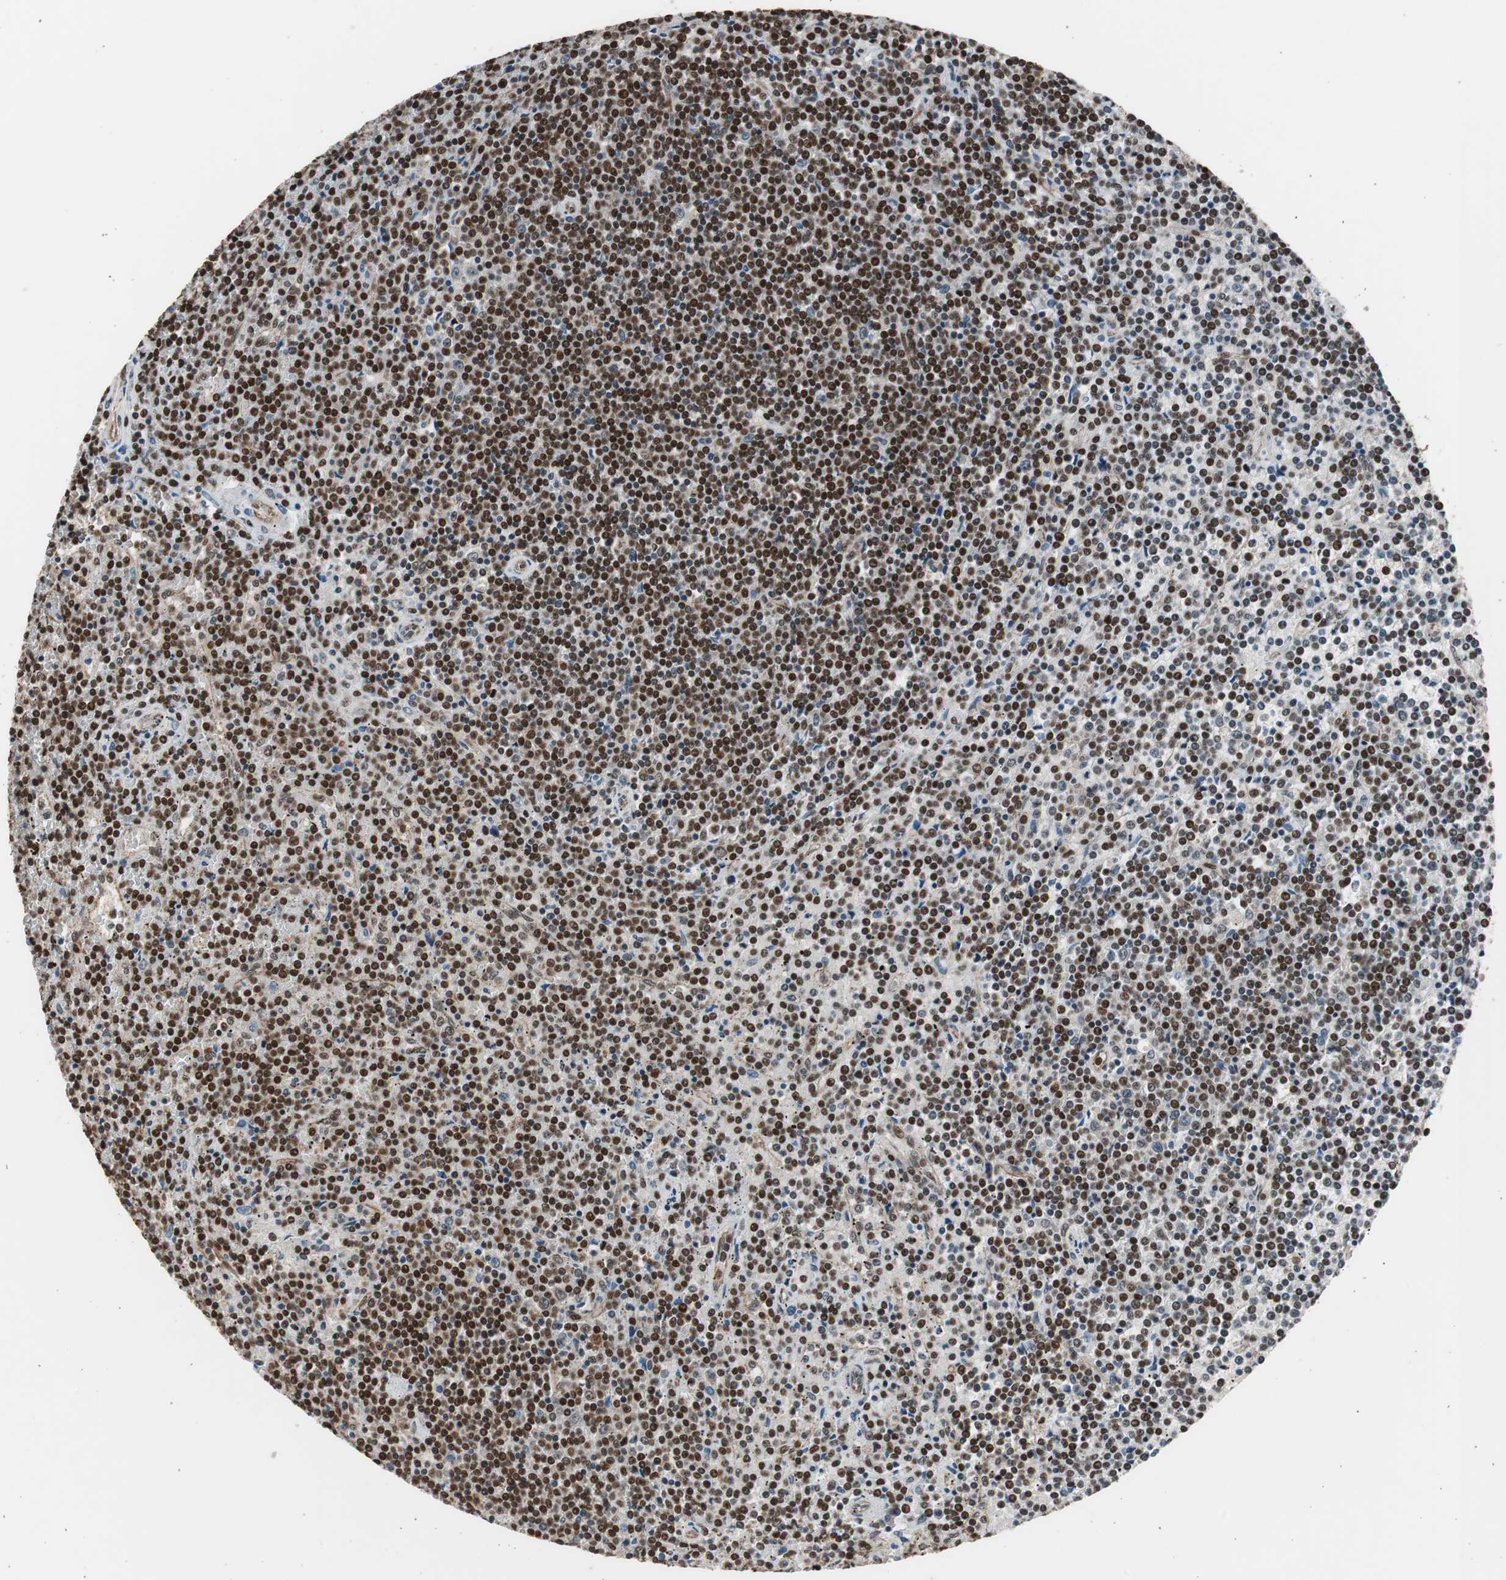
{"staining": {"intensity": "strong", "quantity": ">75%", "location": "nuclear"}, "tissue": "lymphoma", "cell_type": "Tumor cells", "image_type": "cancer", "snomed": [{"axis": "morphology", "description": "Malignant lymphoma, non-Hodgkin's type, Low grade"}, {"axis": "topography", "description": "Spleen"}], "caption": "The micrograph shows a brown stain indicating the presence of a protein in the nuclear of tumor cells in lymphoma. The protein is shown in brown color, while the nuclei are stained blue.", "gene": "RPA1", "patient": {"sex": "female", "age": 19}}